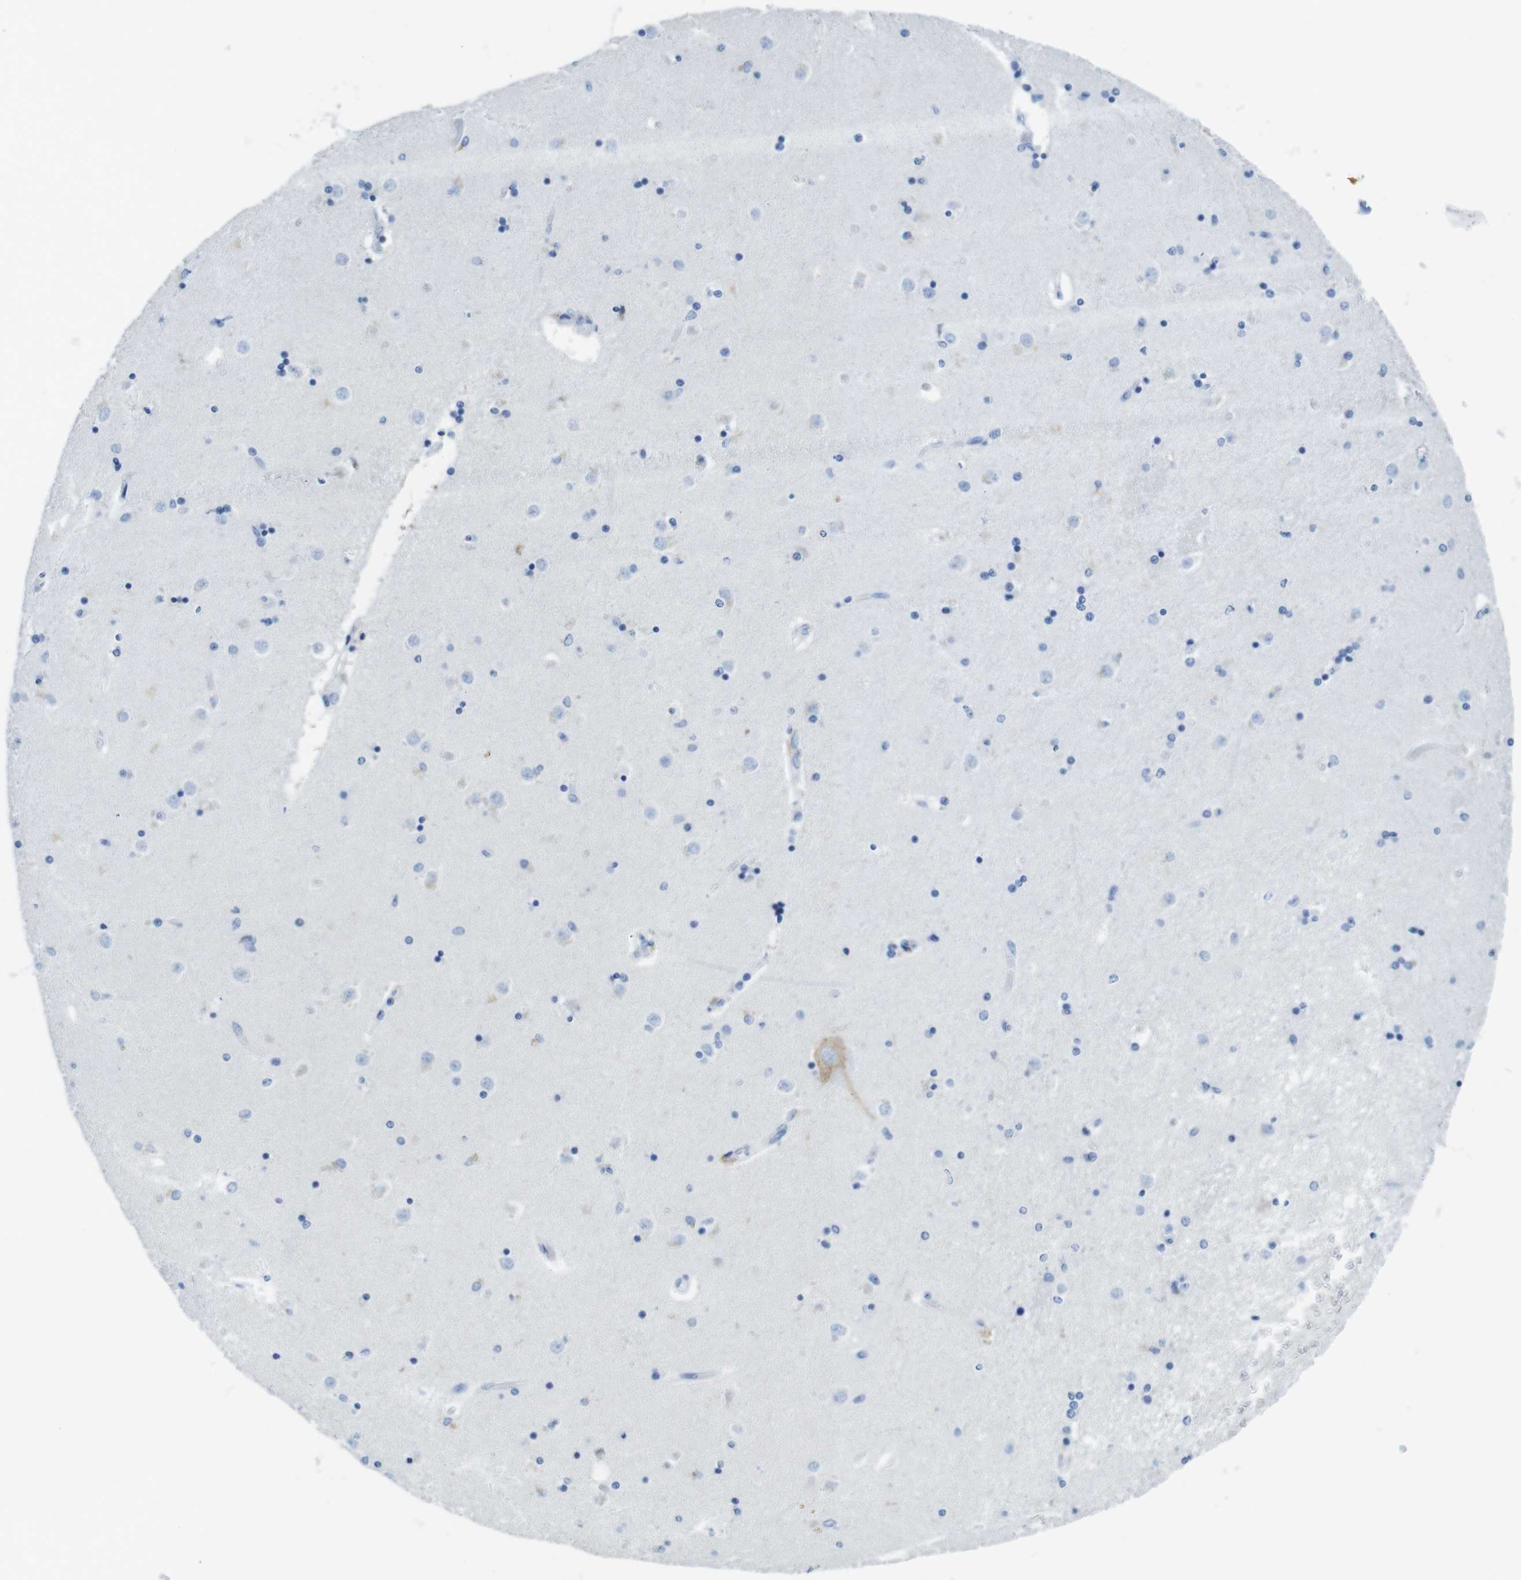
{"staining": {"intensity": "negative", "quantity": "none", "location": "none"}, "tissue": "caudate", "cell_type": "Glial cells", "image_type": "normal", "snomed": [{"axis": "morphology", "description": "Normal tissue, NOS"}, {"axis": "topography", "description": "Lateral ventricle wall"}], "caption": "Immunohistochemistry (IHC) histopathology image of benign caudate stained for a protein (brown), which exhibits no positivity in glial cells.", "gene": "ASIC5", "patient": {"sex": "female", "age": 54}}